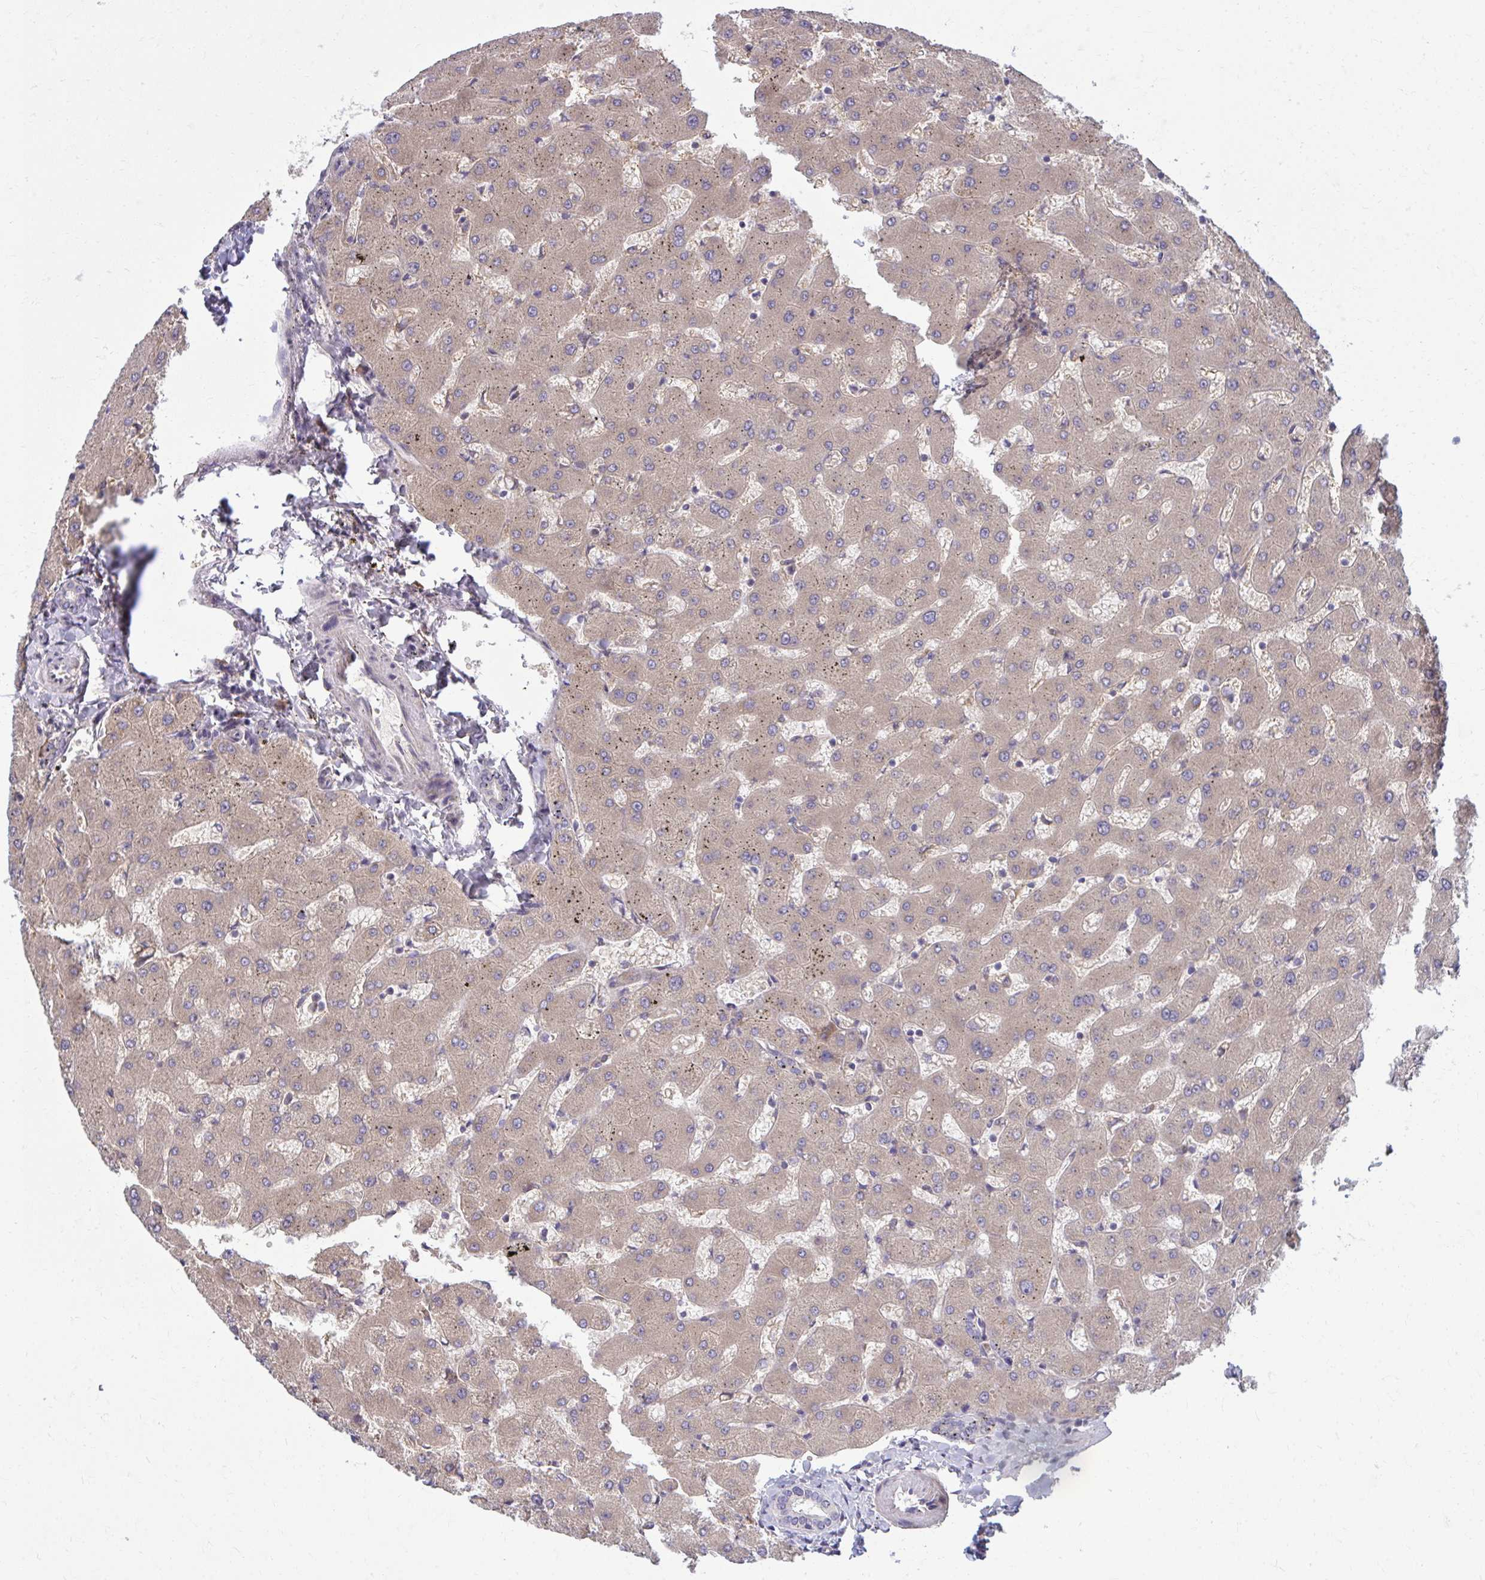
{"staining": {"intensity": "negative", "quantity": "none", "location": "none"}, "tissue": "liver", "cell_type": "Cholangiocytes", "image_type": "normal", "snomed": [{"axis": "morphology", "description": "Normal tissue, NOS"}, {"axis": "topography", "description": "Liver"}], "caption": "IHC of normal liver displays no positivity in cholangiocytes. Nuclei are stained in blue.", "gene": "CEMP1", "patient": {"sex": "female", "age": 63}}